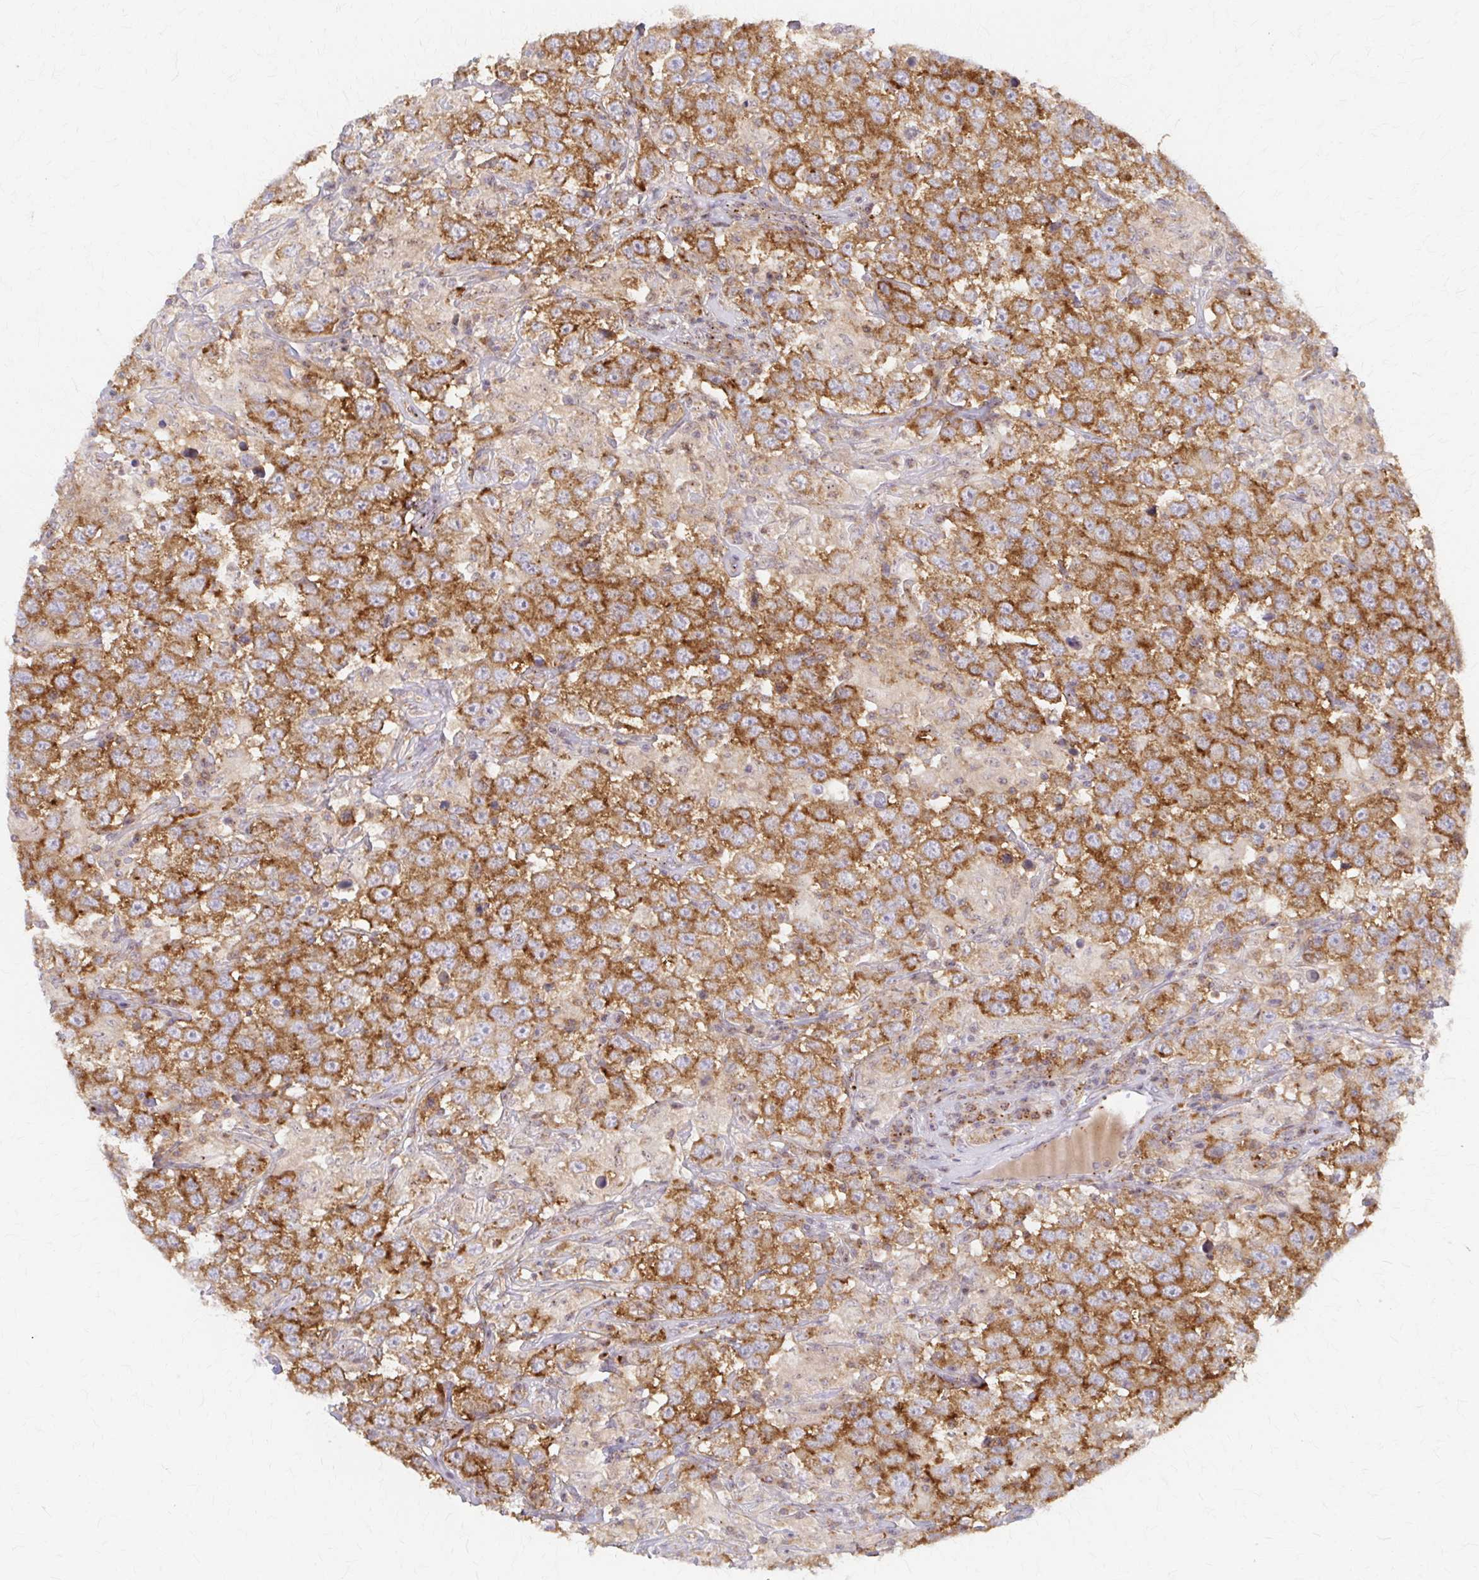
{"staining": {"intensity": "strong", "quantity": ">75%", "location": "cytoplasmic/membranous"}, "tissue": "testis cancer", "cell_type": "Tumor cells", "image_type": "cancer", "snomed": [{"axis": "morphology", "description": "Seminoma, NOS"}, {"axis": "topography", "description": "Testis"}], "caption": "Tumor cells display high levels of strong cytoplasmic/membranous expression in about >75% of cells in human testis cancer (seminoma).", "gene": "ARHGAP35", "patient": {"sex": "male", "age": 41}}